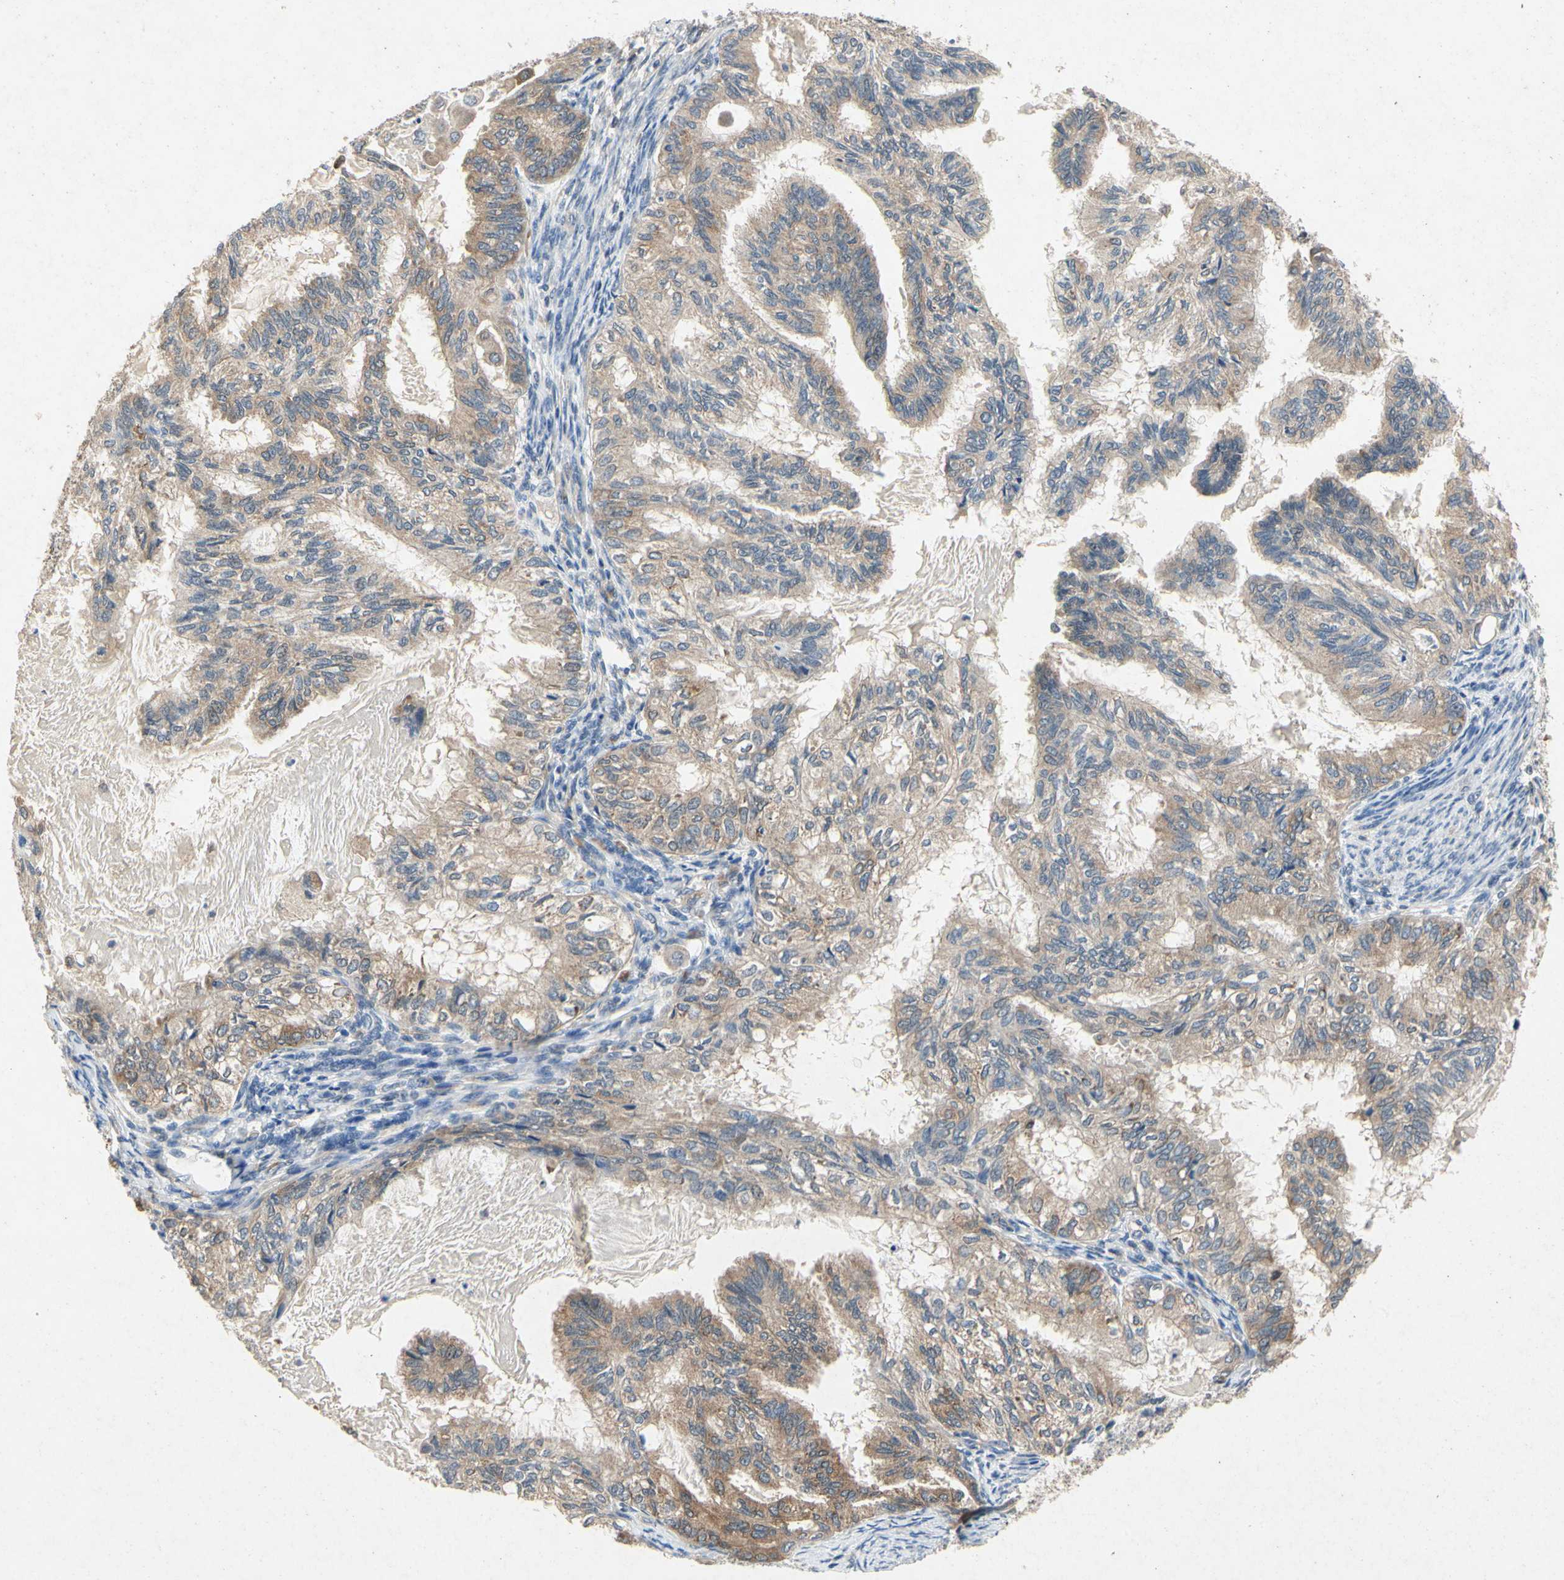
{"staining": {"intensity": "moderate", "quantity": ">75%", "location": "cytoplasmic/membranous"}, "tissue": "cervical cancer", "cell_type": "Tumor cells", "image_type": "cancer", "snomed": [{"axis": "morphology", "description": "Normal tissue, NOS"}, {"axis": "morphology", "description": "Adenocarcinoma, NOS"}, {"axis": "topography", "description": "Cervix"}, {"axis": "topography", "description": "Endometrium"}], "caption": "IHC of cervical adenocarcinoma reveals medium levels of moderate cytoplasmic/membranous positivity in about >75% of tumor cells. The protein is stained brown, and the nuclei are stained in blue (DAB (3,3'-diaminobenzidine) IHC with brightfield microscopy, high magnification).", "gene": "RPS6KA1", "patient": {"sex": "female", "age": 86}}